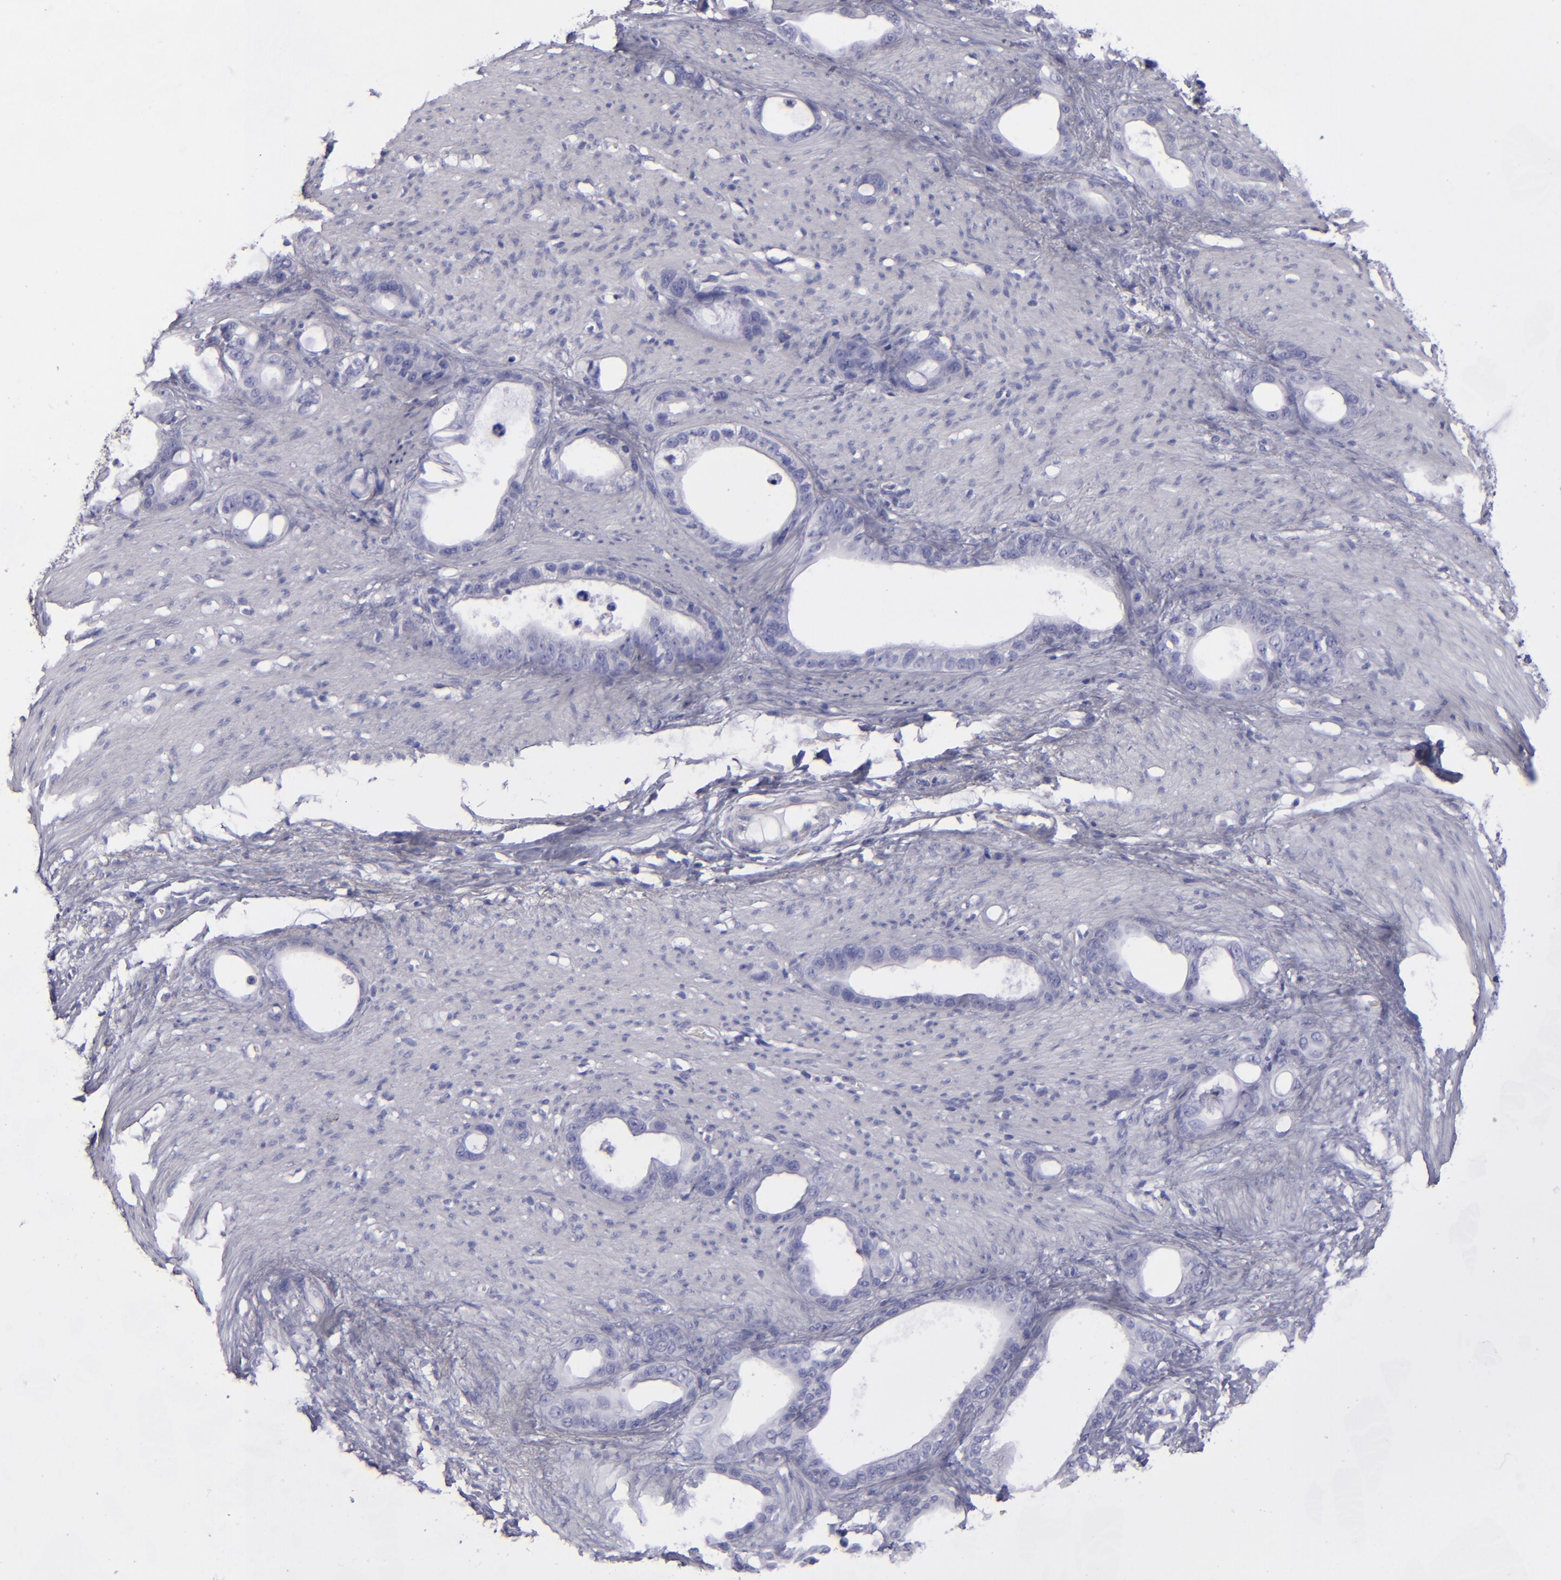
{"staining": {"intensity": "negative", "quantity": "none", "location": "none"}, "tissue": "stomach cancer", "cell_type": "Tumor cells", "image_type": "cancer", "snomed": [{"axis": "morphology", "description": "Adenocarcinoma, NOS"}, {"axis": "topography", "description": "Stomach"}], "caption": "Tumor cells are negative for brown protein staining in stomach cancer.", "gene": "ANPEP", "patient": {"sex": "female", "age": 75}}